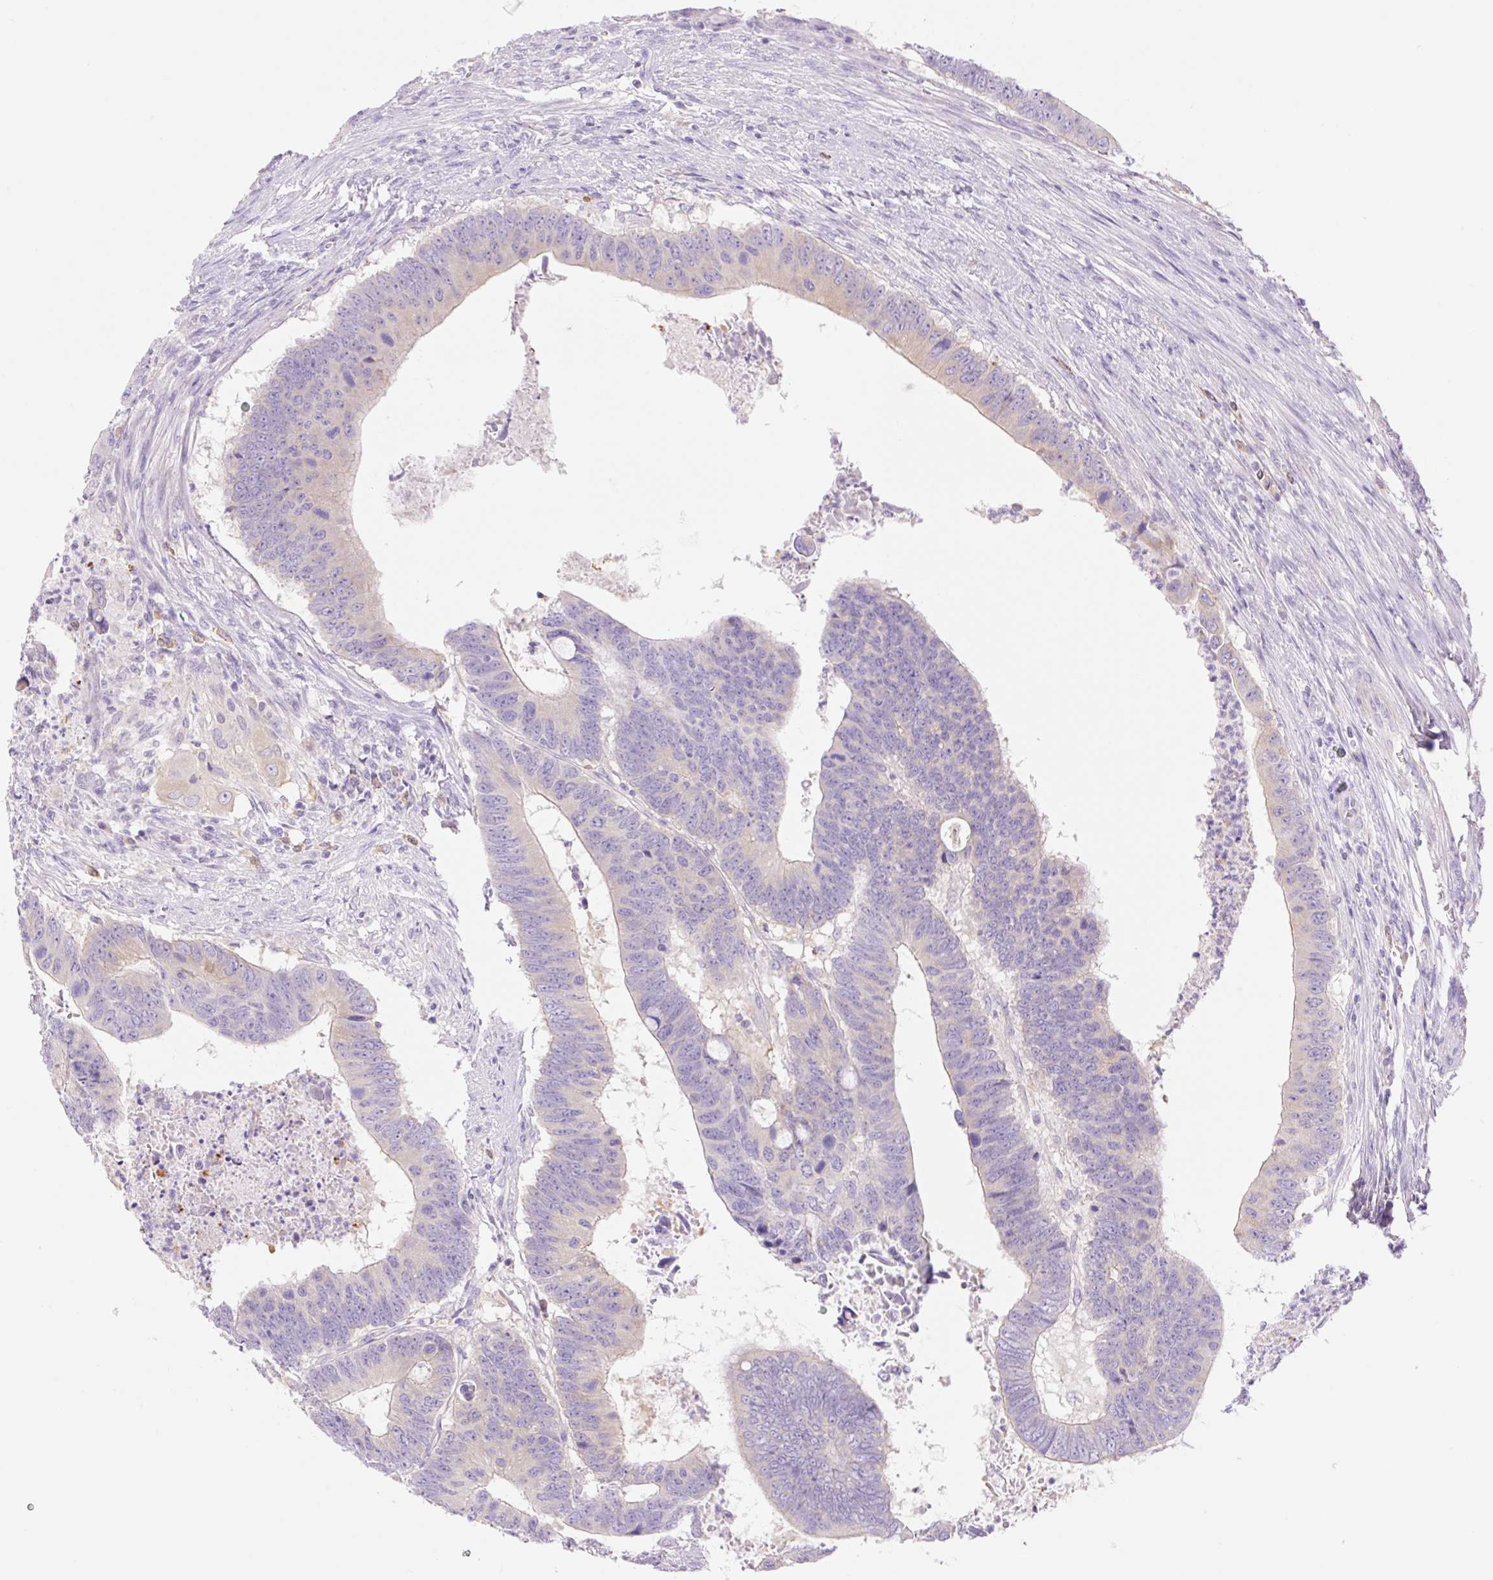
{"staining": {"intensity": "negative", "quantity": "none", "location": "none"}, "tissue": "colorectal cancer", "cell_type": "Tumor cells", "image_type": "cancer", "snomed": [{"axis": "morphology", "description": "Adenocarcinoma, NOS"}, {"axis": "topography", "description": "Colon"}], "caption": "The histopathology image demonstrates no staining of tumor cells in colorectal cancer (adenocarcinoma).", "gene": "DENND5A", "patient": {"sex": "male", "age": 62}}